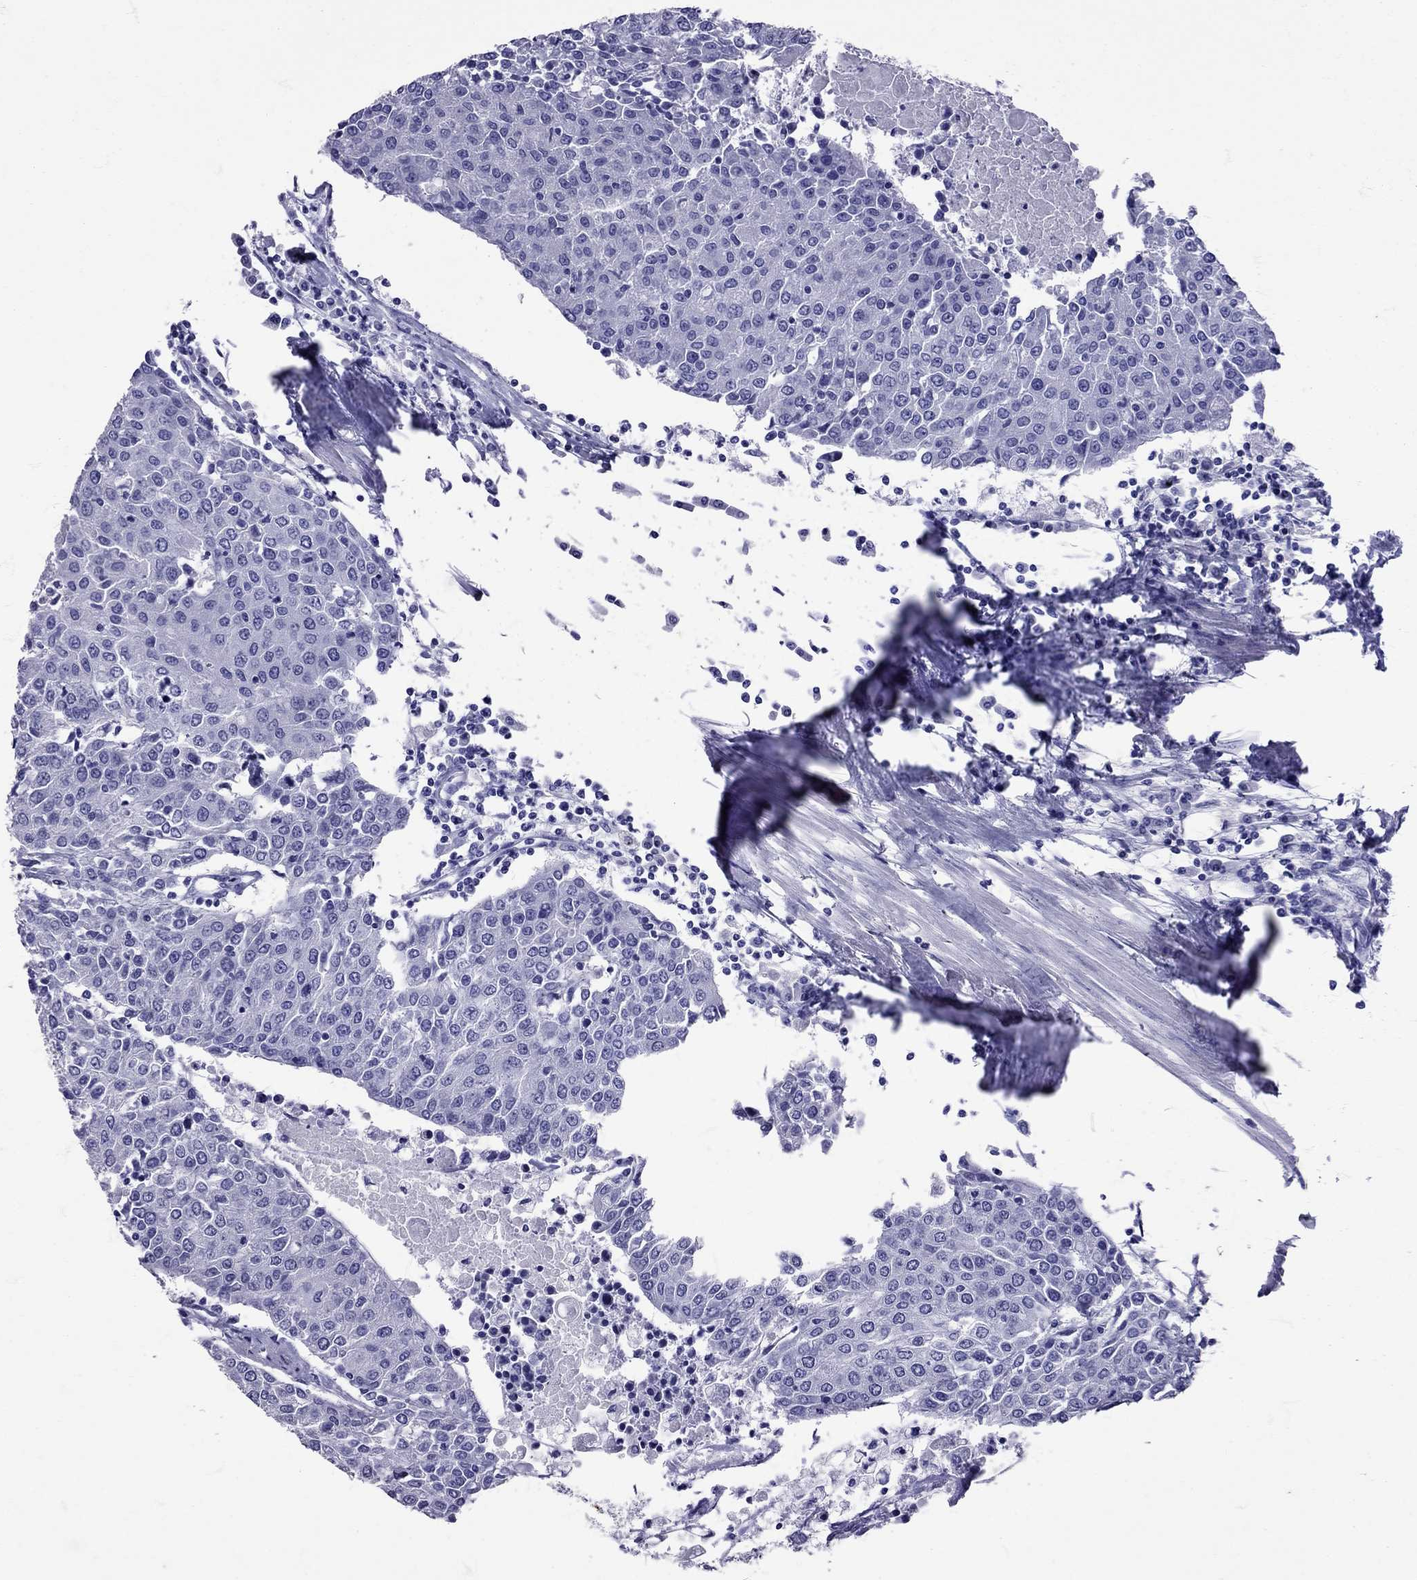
{"staining": {"intensity": "negative", "quantity": "none", "location": "none"}, "tissue": "urothelial cancer", "cell_type": "Tumor cells", "image_type": "cancer", "snomed": [{"axis": "morphology", "description": "Urothelial carcinoma, High grade"}, {"axis": "topography", "description": "Urinary bladder"}], "caption": "Immunohistochemistry (IHC) of human high-grade urothelial carcinoma shows no expression in tumor cells.", "gene": "AVP", "patient": {"sex": "female", "age": 85}}